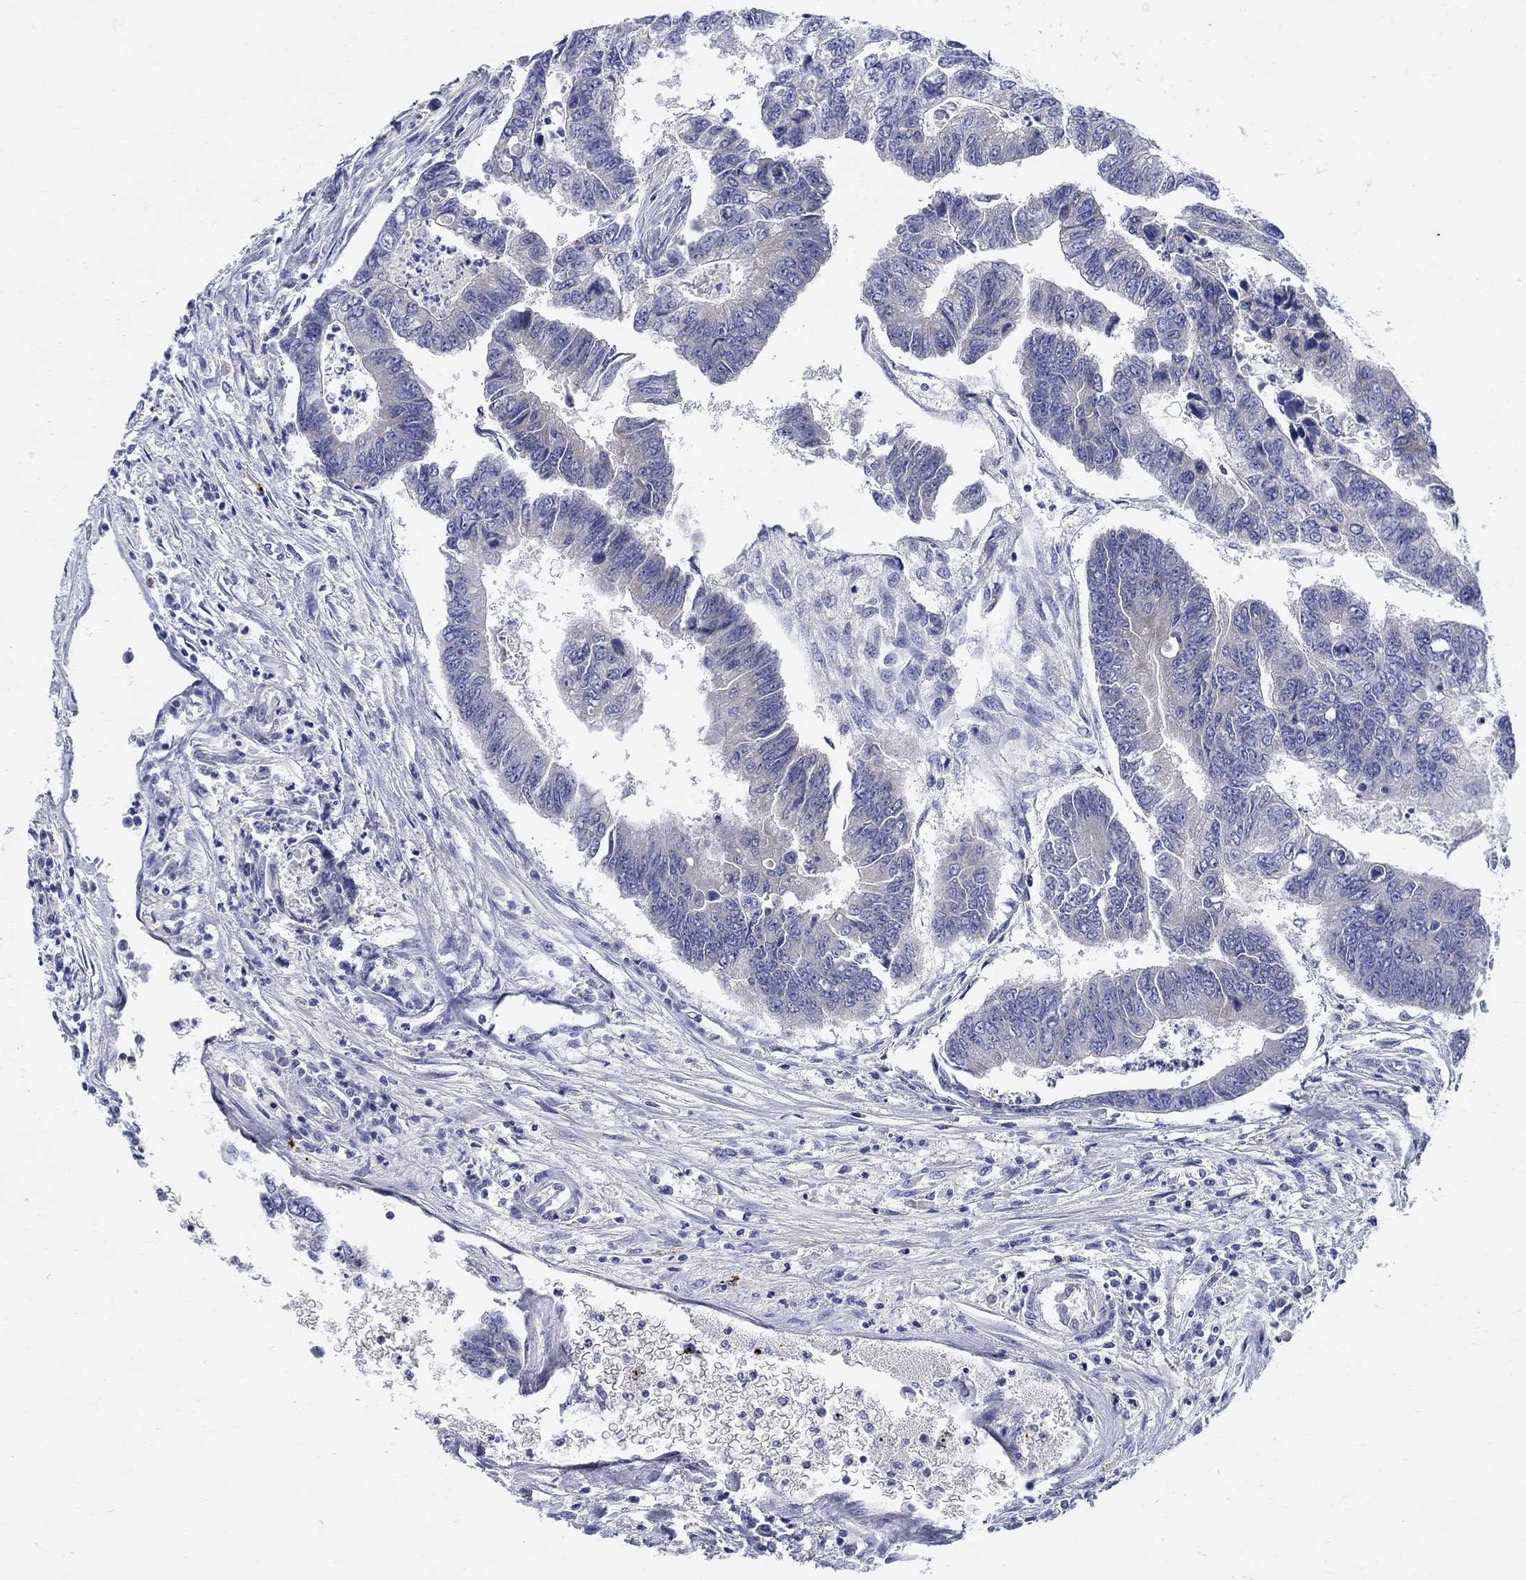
{"staining": {"intensity": "negative", "quantity": "none", "location": "none"}, "tissue": "colorectal cancer", "cell_type": "Tumor cells", "image_type": "cancer", "snomed": [{"axis": "morphology", "description": "Adenocarcinoma, NOS"}, {"axis": "topography", "description": "Colon"}], "caption": "Immunohistochemistry of human colorectal adenocarcinoma reveals no staining in tumor cells. Nuclei are stained in blue.", "gene": "CRYGD", "patient": {"sex": "female", "age": 65}}